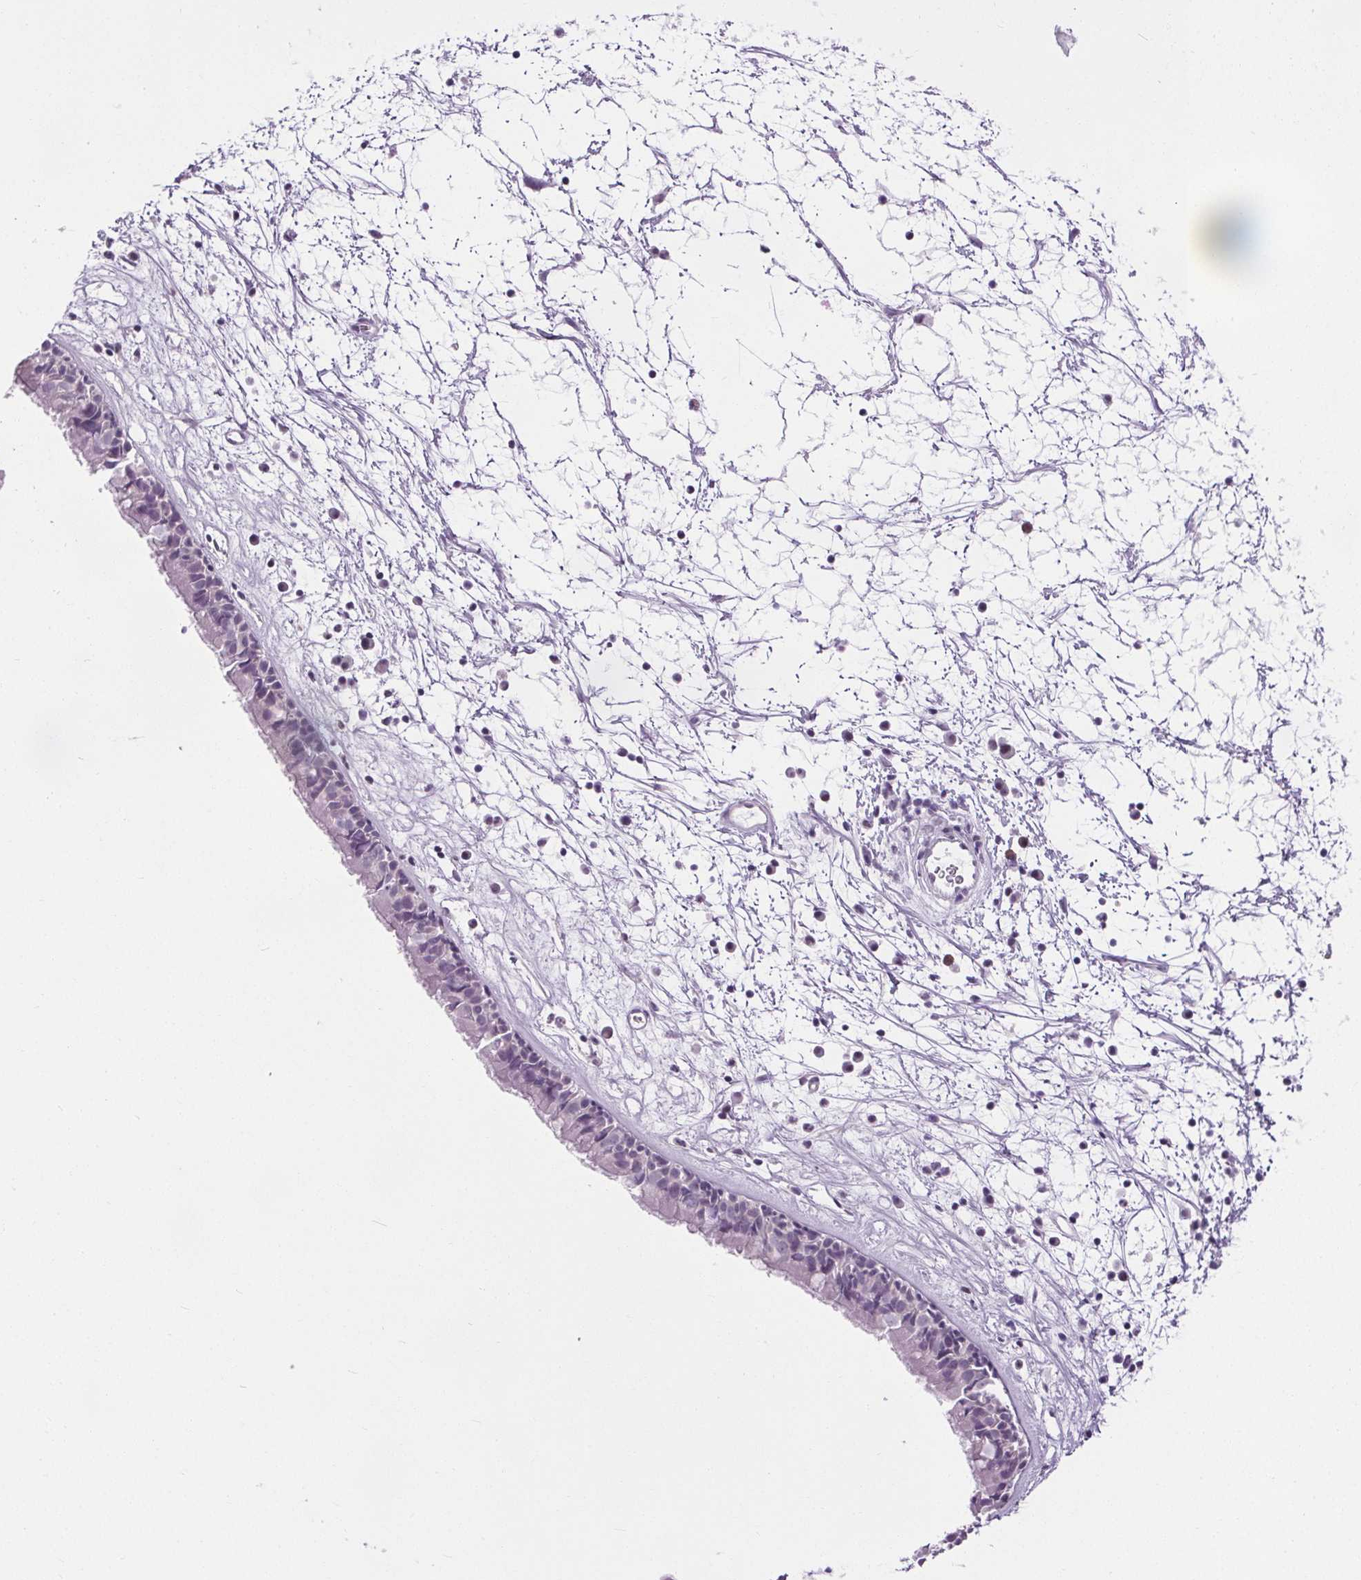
{"staining": {"intensity": "negative", "quantity": "none", "location": "none"}, "tissue": "nasopharynx", "cell_type": "Respiratory epithelial cells", "image_type": "normal", "snomed": [{"axis": "morphology", "description": "Normal tissue, NOS"}, {"axis": "topography", "description": "Nasopharynx"}], "caption": "Nasopharynx was stained to show a protein in brown. There is no significant expression in respiratory epithelial cells. The staining was performed using DAB to visualize the protein expression in brown, while the nuclei were stained in blue with hematoxylin (Magnification: 20x).", "gene": "TMEM240", "patient": {"sex": "male", "age": 24}}